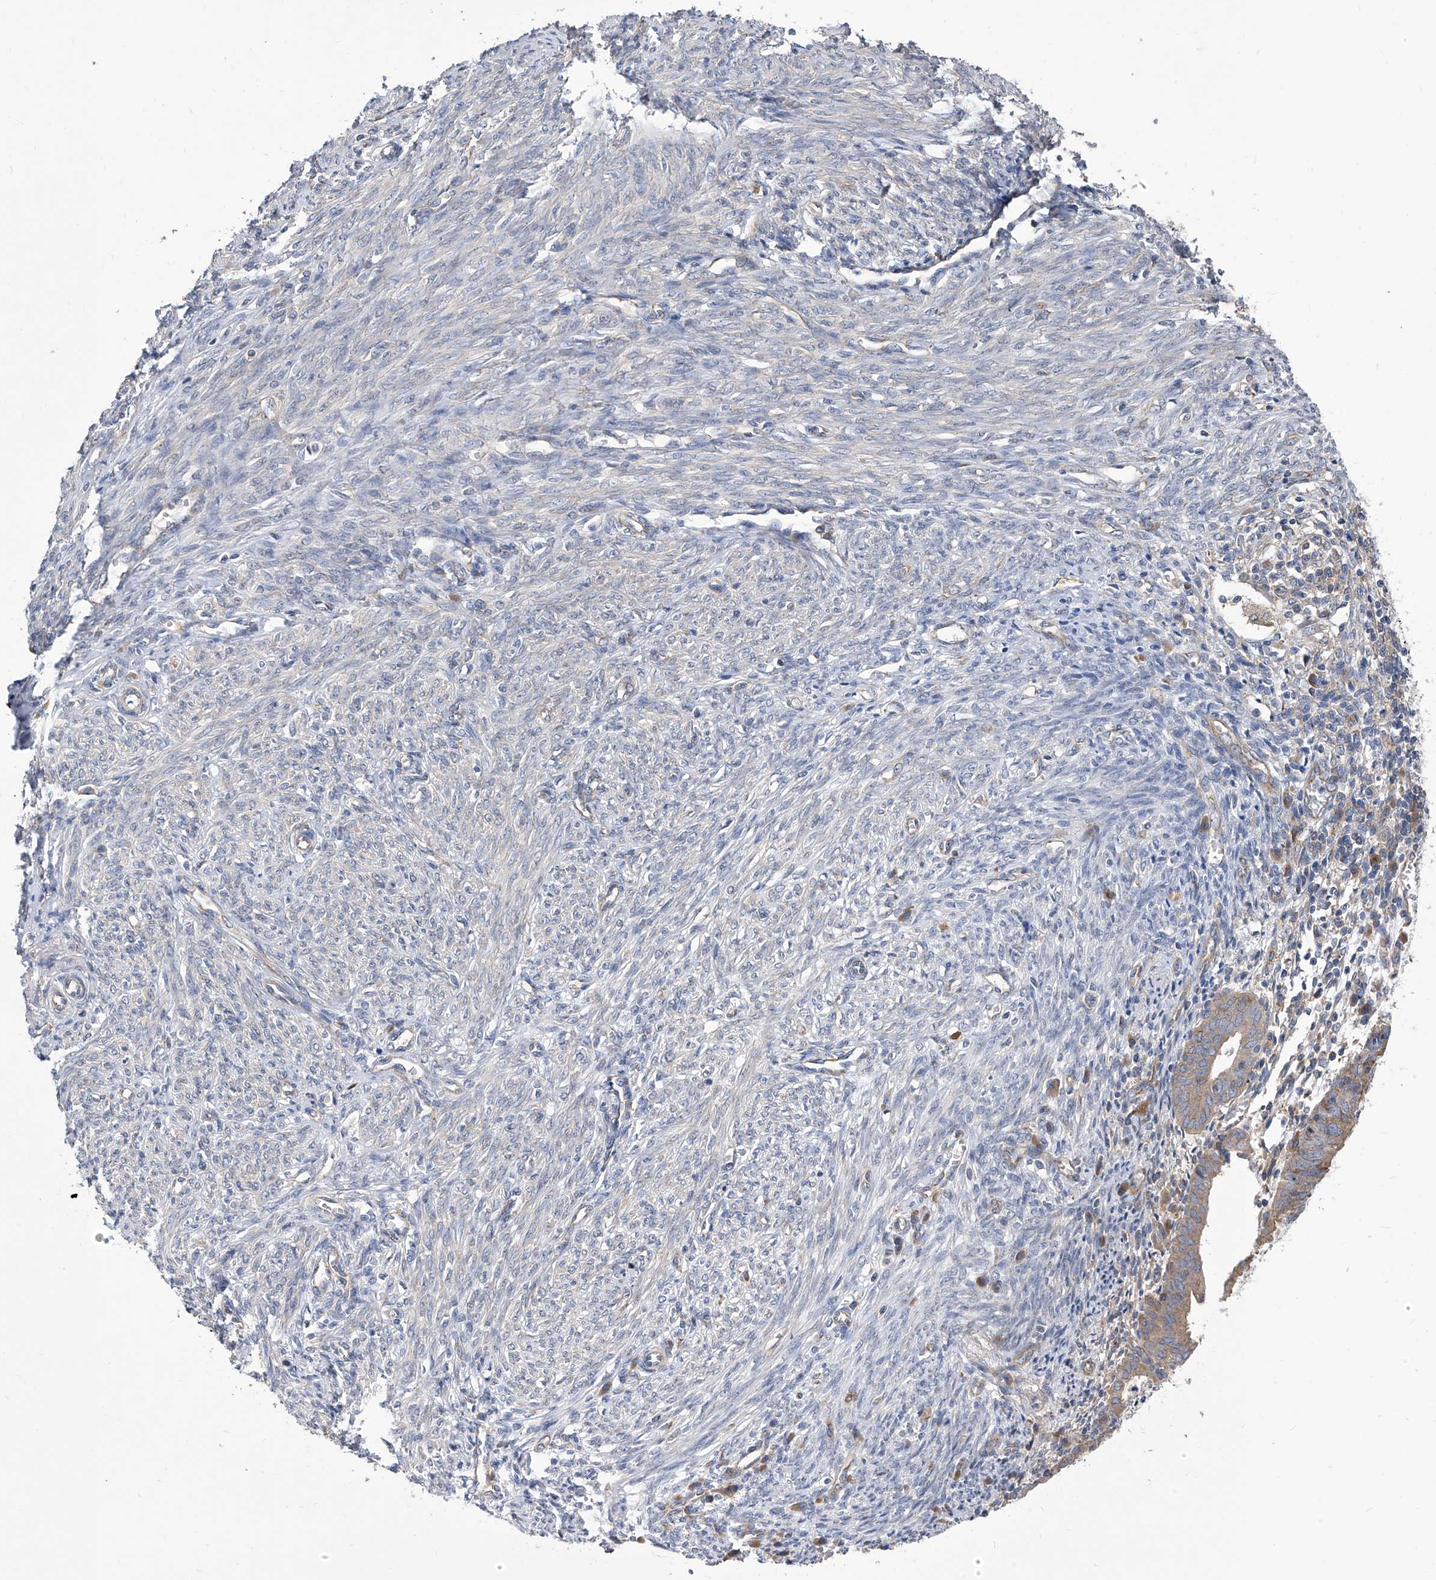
{"staining": {"intensity": "weak", "quantity": "25%-75%", "location": "cytoplasmic/membranous"}, "tissue": "endometrial cancer", "cell_type": "Tumor cells", "image_type": "cancer", "snomed": [{"axis": "morphology", "description": "Adenocarcinoma, NOS"}, {"axis": "topography", "description": "Uterus"}], "caption": "A high-resolution micrograph shows immunohistochemistry (IHC) staining of endometrial adenocarcinoma, which exhibits weak cytoplasmic/membranous expression in approximately 25%-75% of tumor cells.", "gene": "TJAP1", "patient": {"sex": "female", "age": 77}}